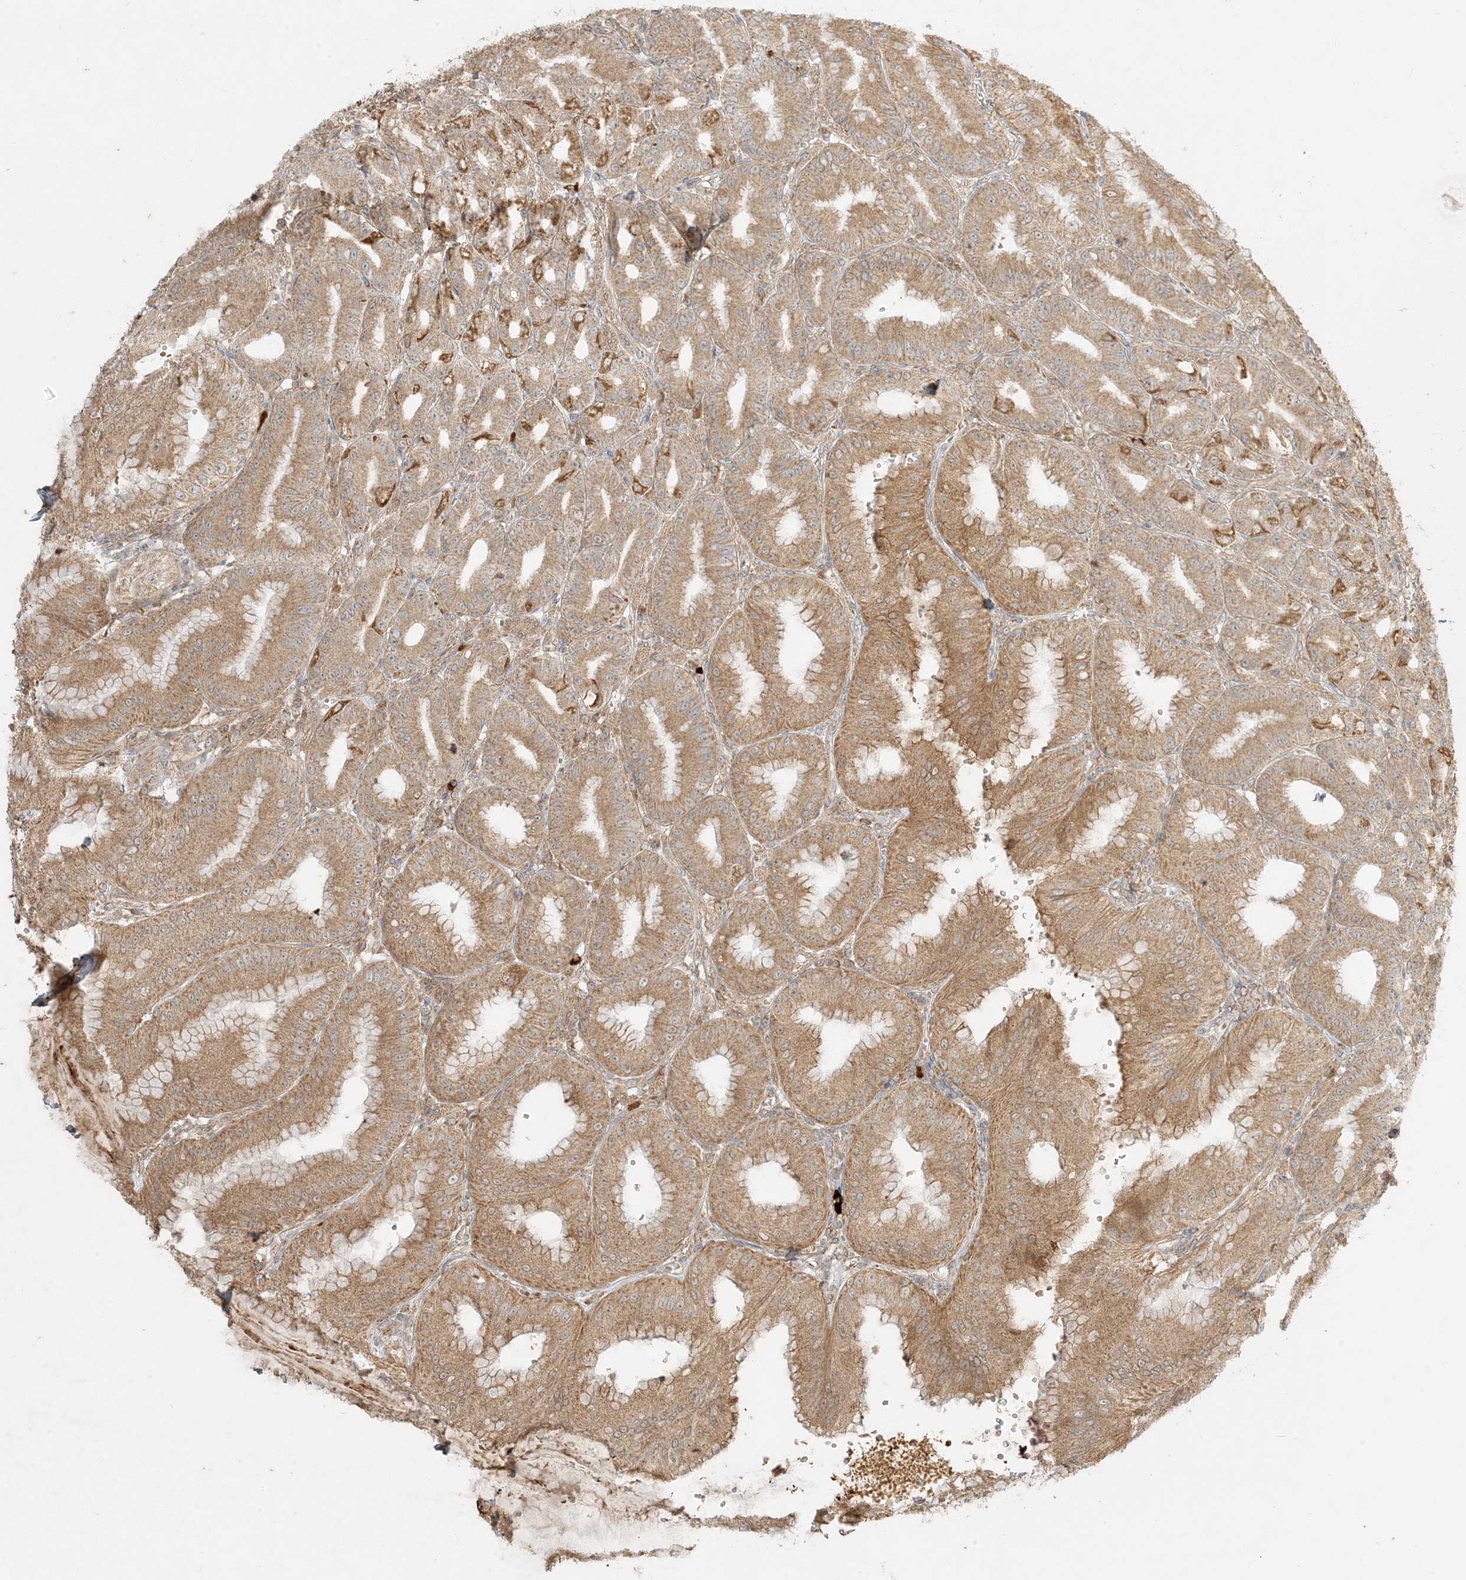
{"staining": {"intensity": "moderate", "quantity": ">75%", "location": "cytoplasmic/membranous"}, "tissue": "stomach", "cell_type": "Glandular cells", "image_type": "normal", "snomed": [{"axis": "morphology", "description": "Normal tissue, NOS"}, {"axis": "topography", "description": "Stomach, lower"}], "caption": "The histopathology image shows immunohistochemical staining of normal stomach. There is moderate cytoplasmic/membranous positivity is seen in approximately >75% of glandular cells.", "gene": "MCOLN1", "patient": {"sex": "male", "age": 71}}